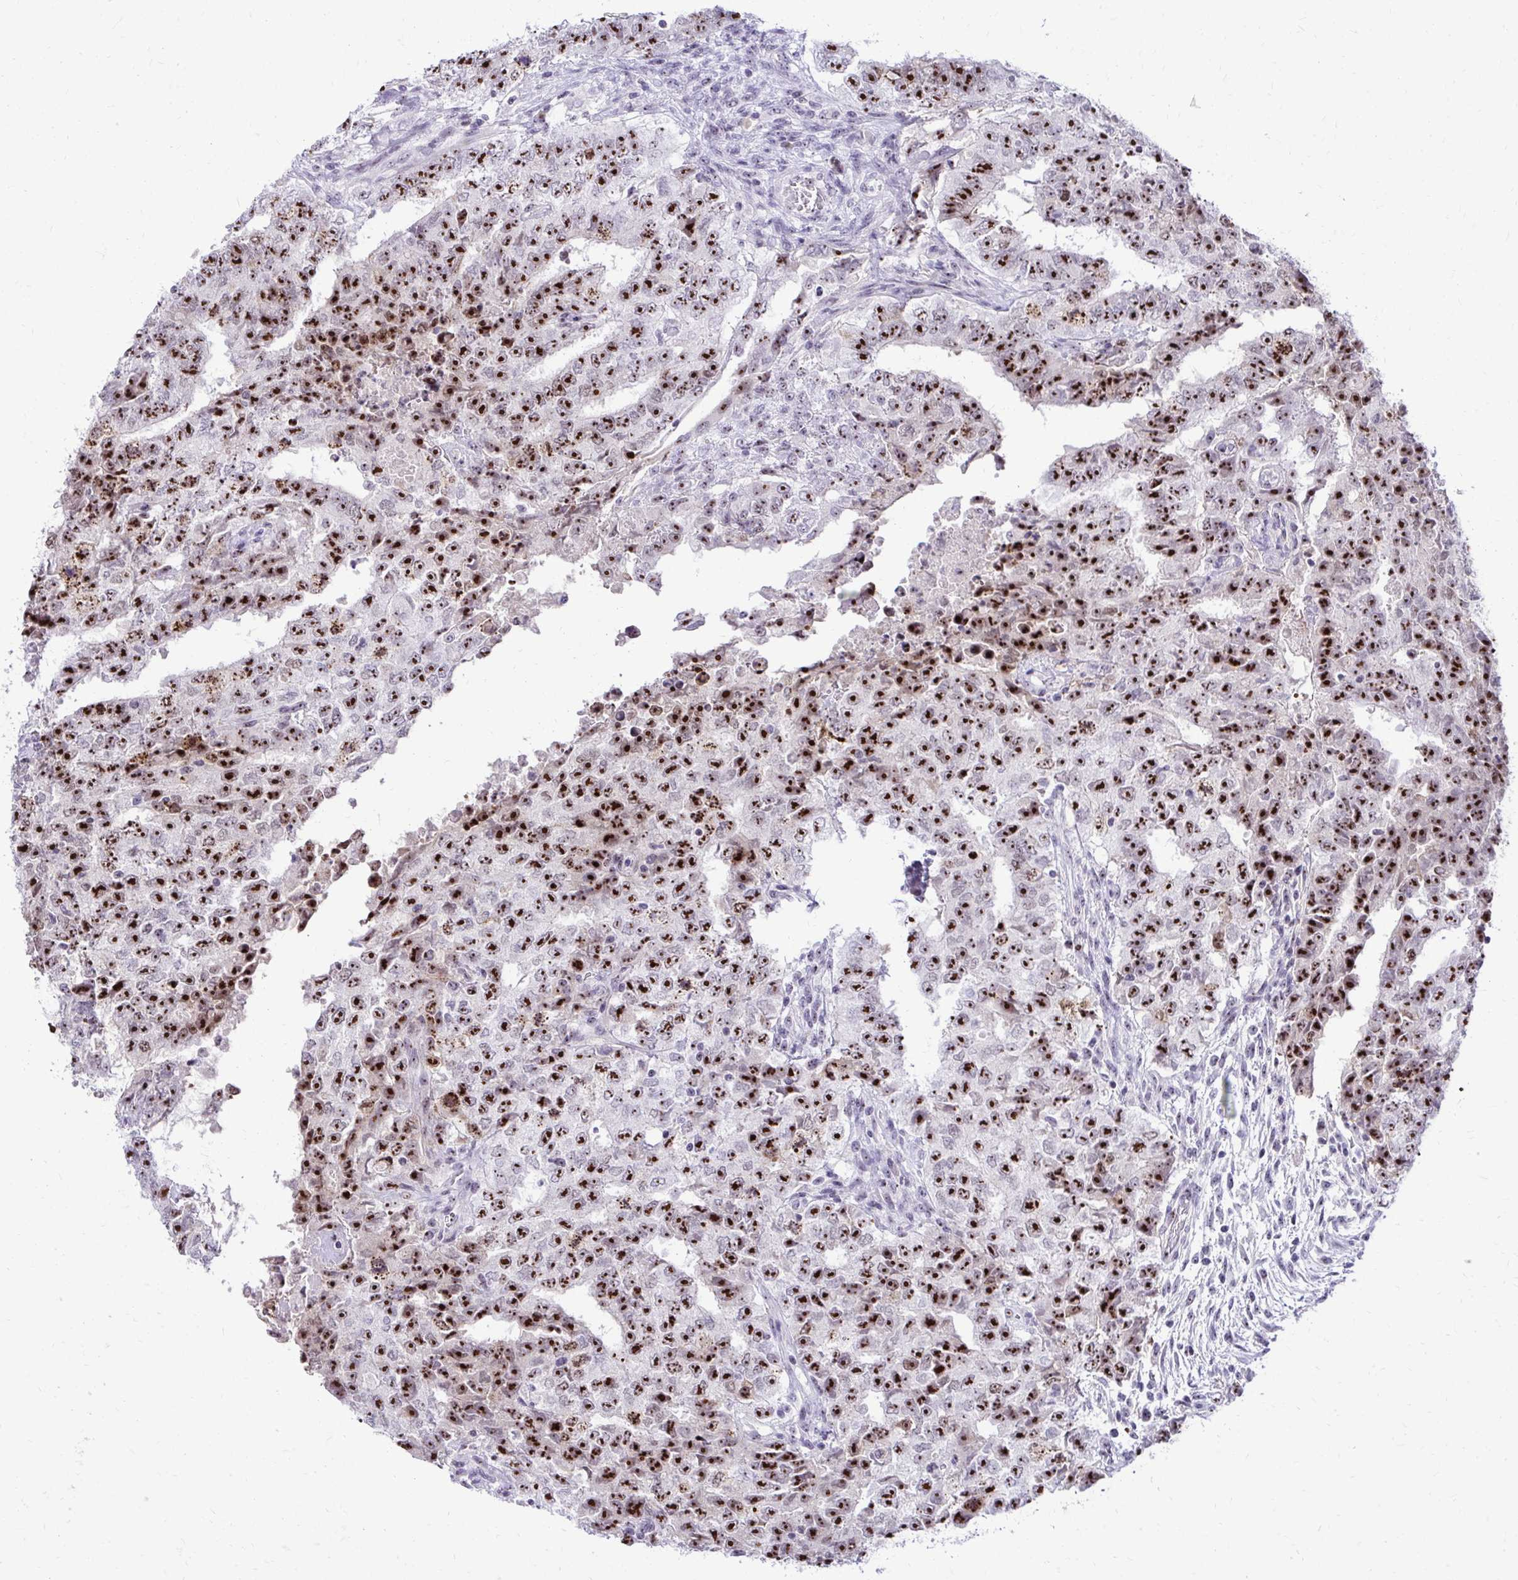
{"staining": {"intensity": "strong", "quantity": ">75%", "location": "nuclear"}, "tissue": "testis cancer", "cell_type": "Tumor cells", "image_type": "cancer", "snomed": [{"axis": "morphology", "description": "Carcinoma, Embryonal, NOS"}, {"axis": "topography", "description": "Testis"}], "caption": "Testis embryonal carcinoma was stained to show a protein in brown. There is high levels of strong nuclear positivity in approximately >75% of tumor cells.", "gene": "NIFK", "patient": {"sex": "male", "age": 24}}